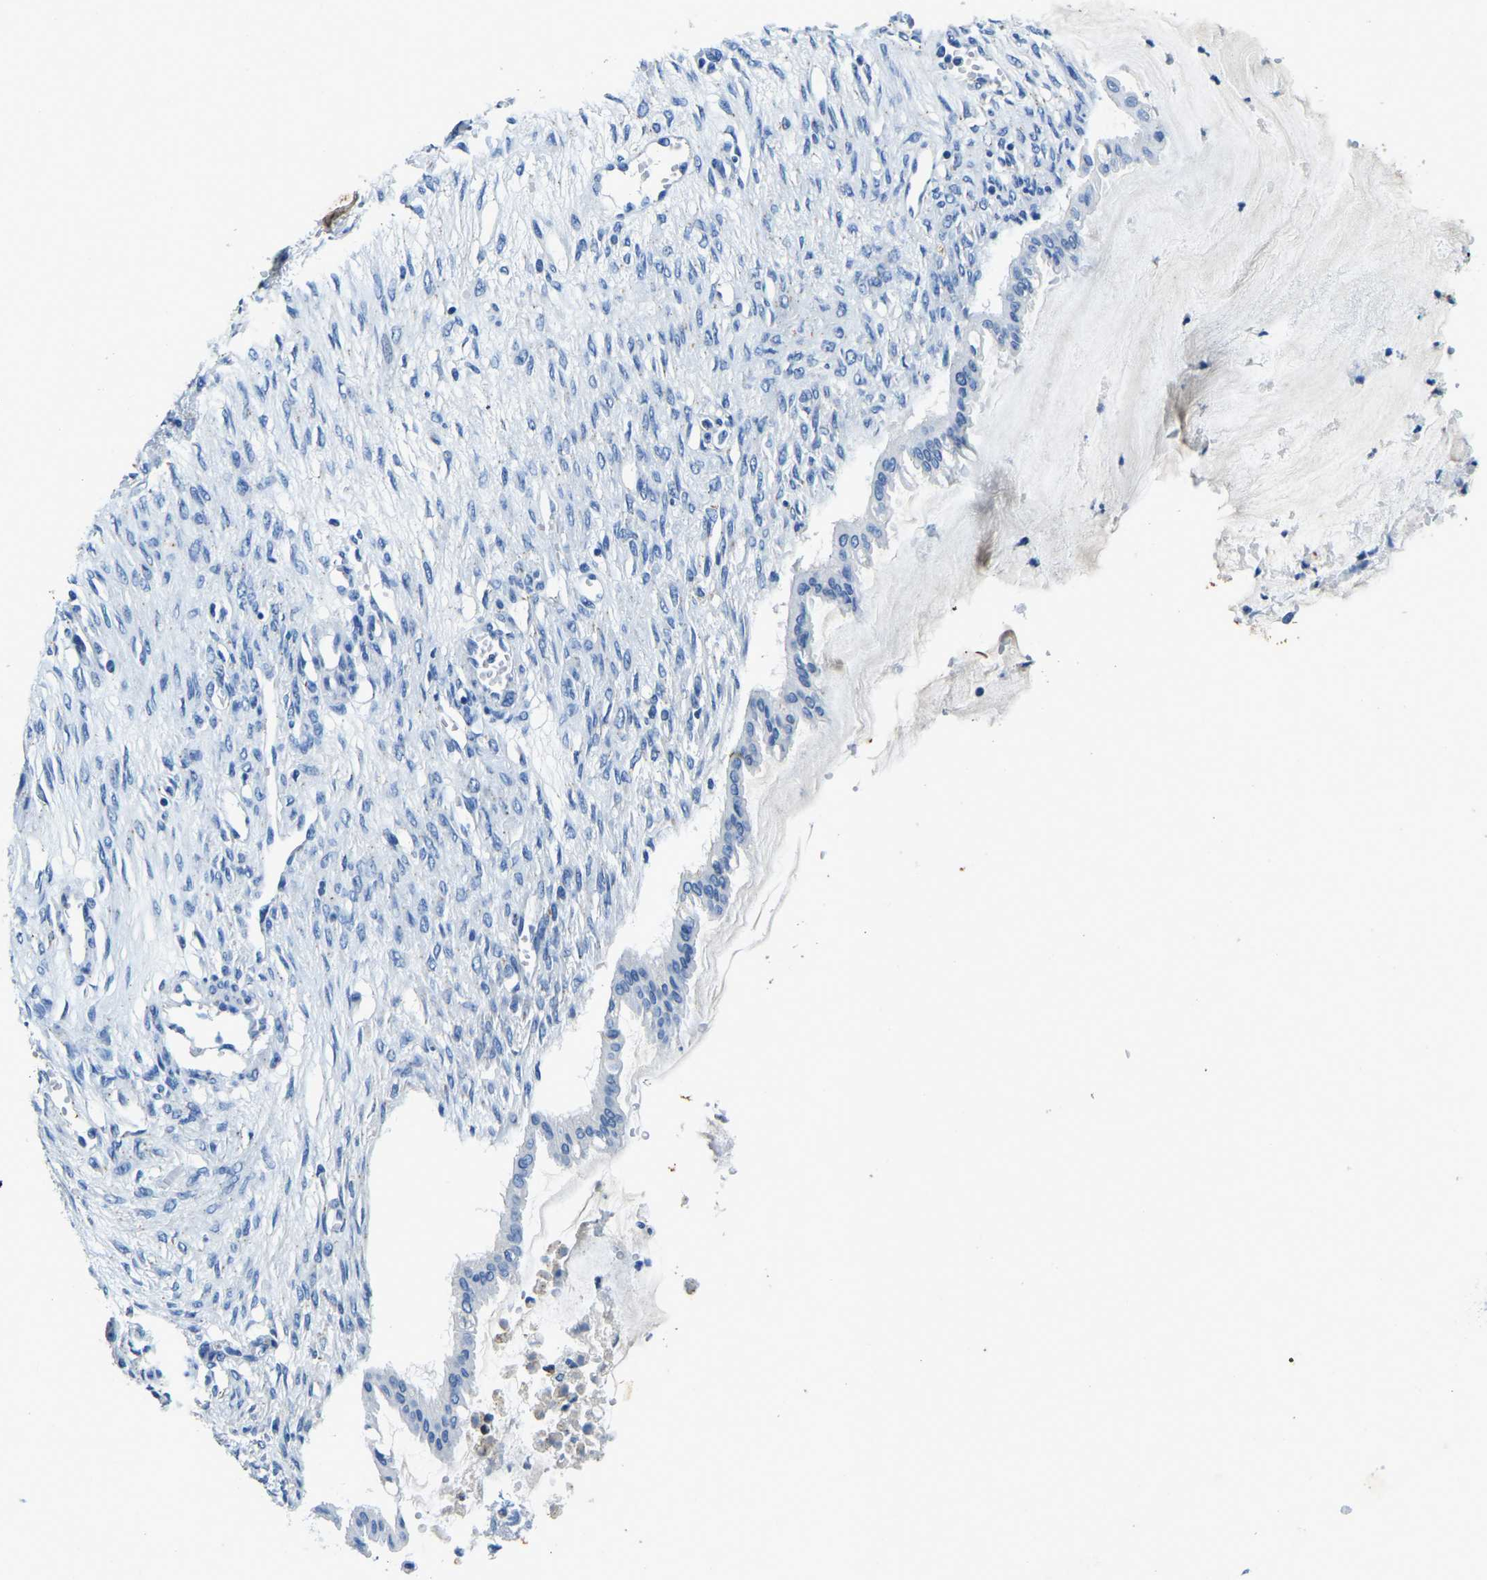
{"staining": {"intensity": "negative", "quantity": "none", "location": "none"}, "tissue": "ovarian cancer", "cell_type": "Tumor cells", "image_type": "cancer", "snomed": [{"axis": "morphology", "description": "Cystadenocarcinoma, mucinous, NOS"}, {"axis": "topography", "description": "Ovary"}], "caption": "The immunohistochemistry image has no significant positivity in tumor cells of mucinous cystadenocarcinoma (ovarian) tissue.", "gene": "UBN2", "patient": {"sex": "female", "age": 73}}